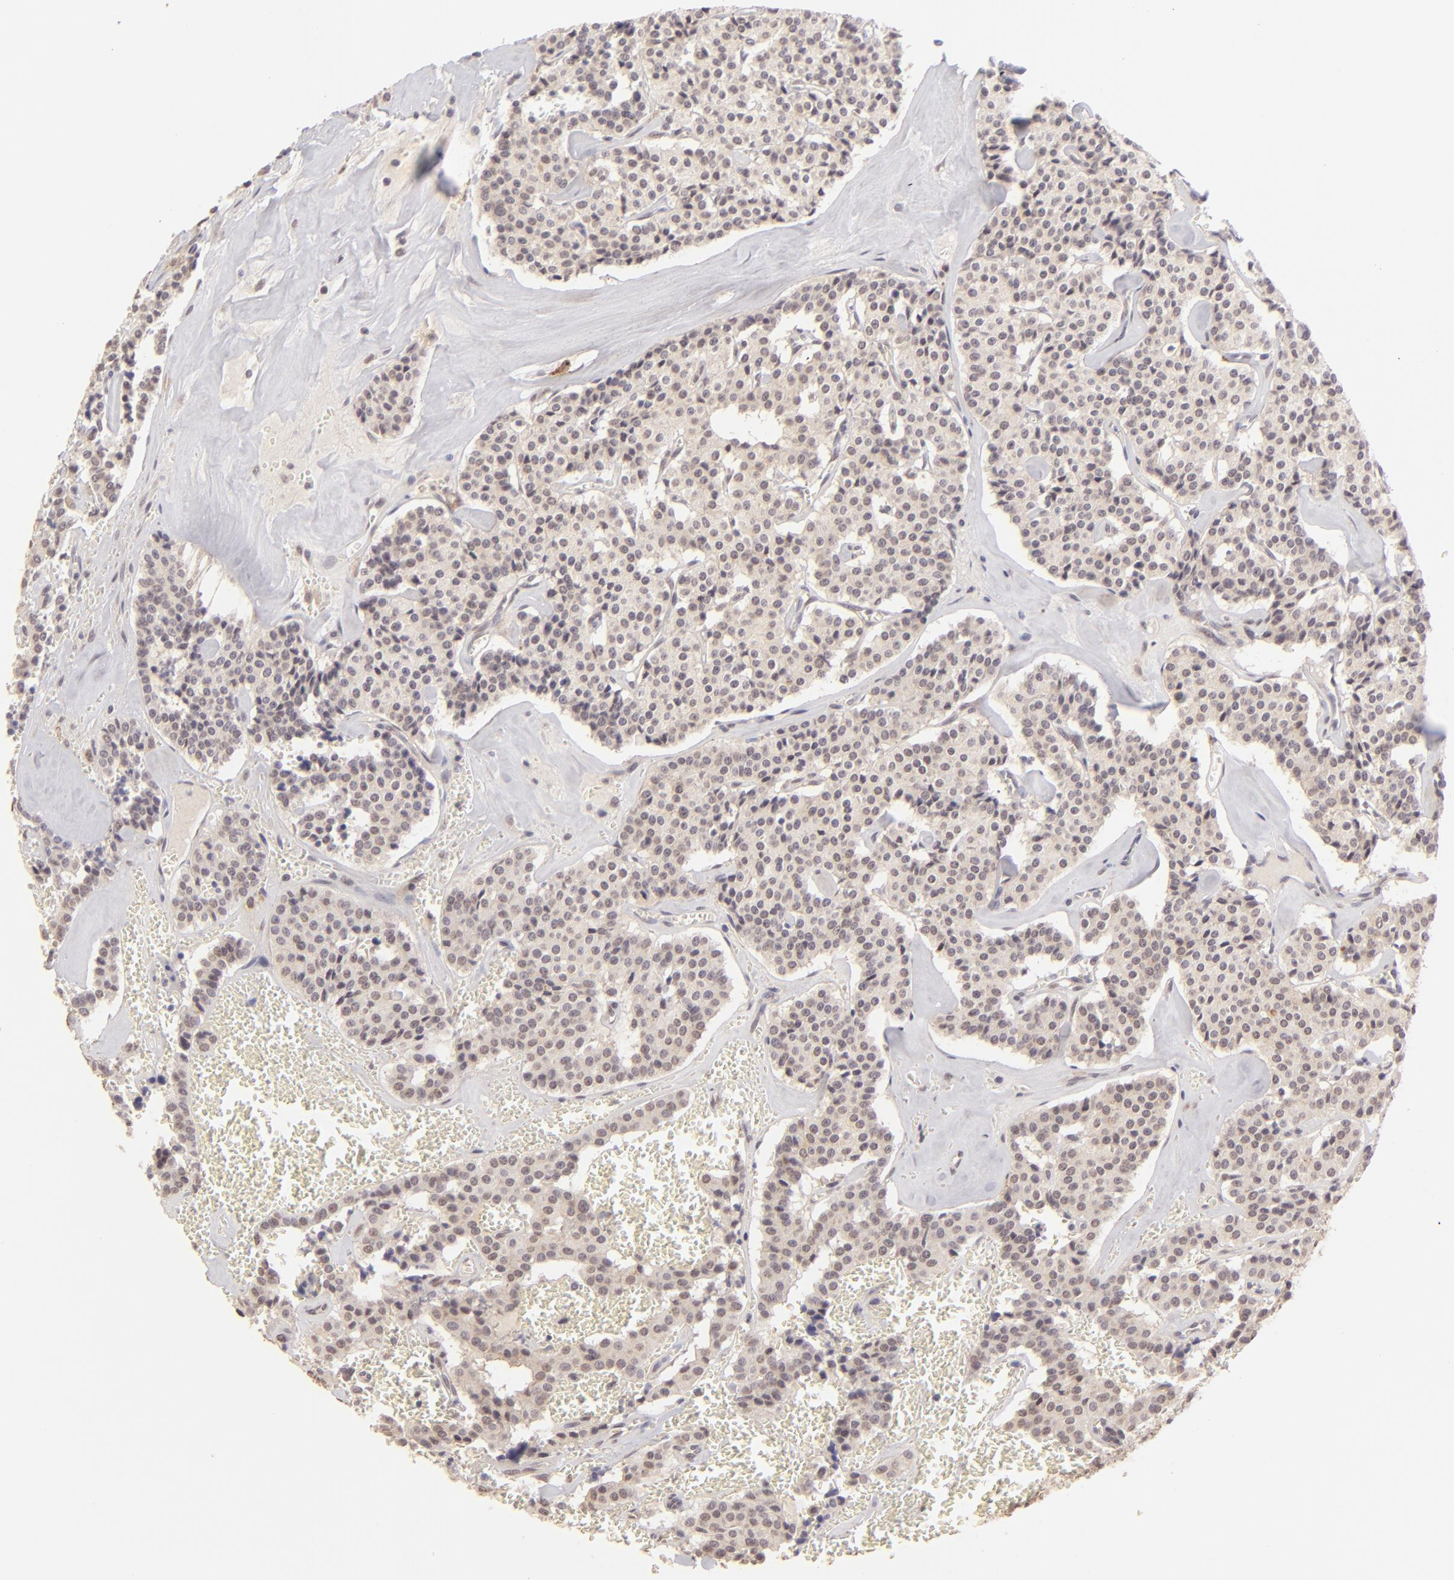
{"staining": {"intensity": "weak", "quantity": ">75%", "location": "cytoplasmic/membranous"}, "tissue": "carcinoid", "cell_type": "Tumor cells", "image_type": "cancer", "snomed": [{"axis": "morphology", "description": "Carcinoid, malignant, NOS"}, {"axis": "topography", "description": "Bronchus"}], "caption": "Immunohistochemistry (IHC) of malignant carcinoid demonstrates low levels of weak cytoplasmic/membranous staining in approximately >75% of tumor cells.", "gene": "CLDN1", "patient": {"sex": "male", "age": 55}}